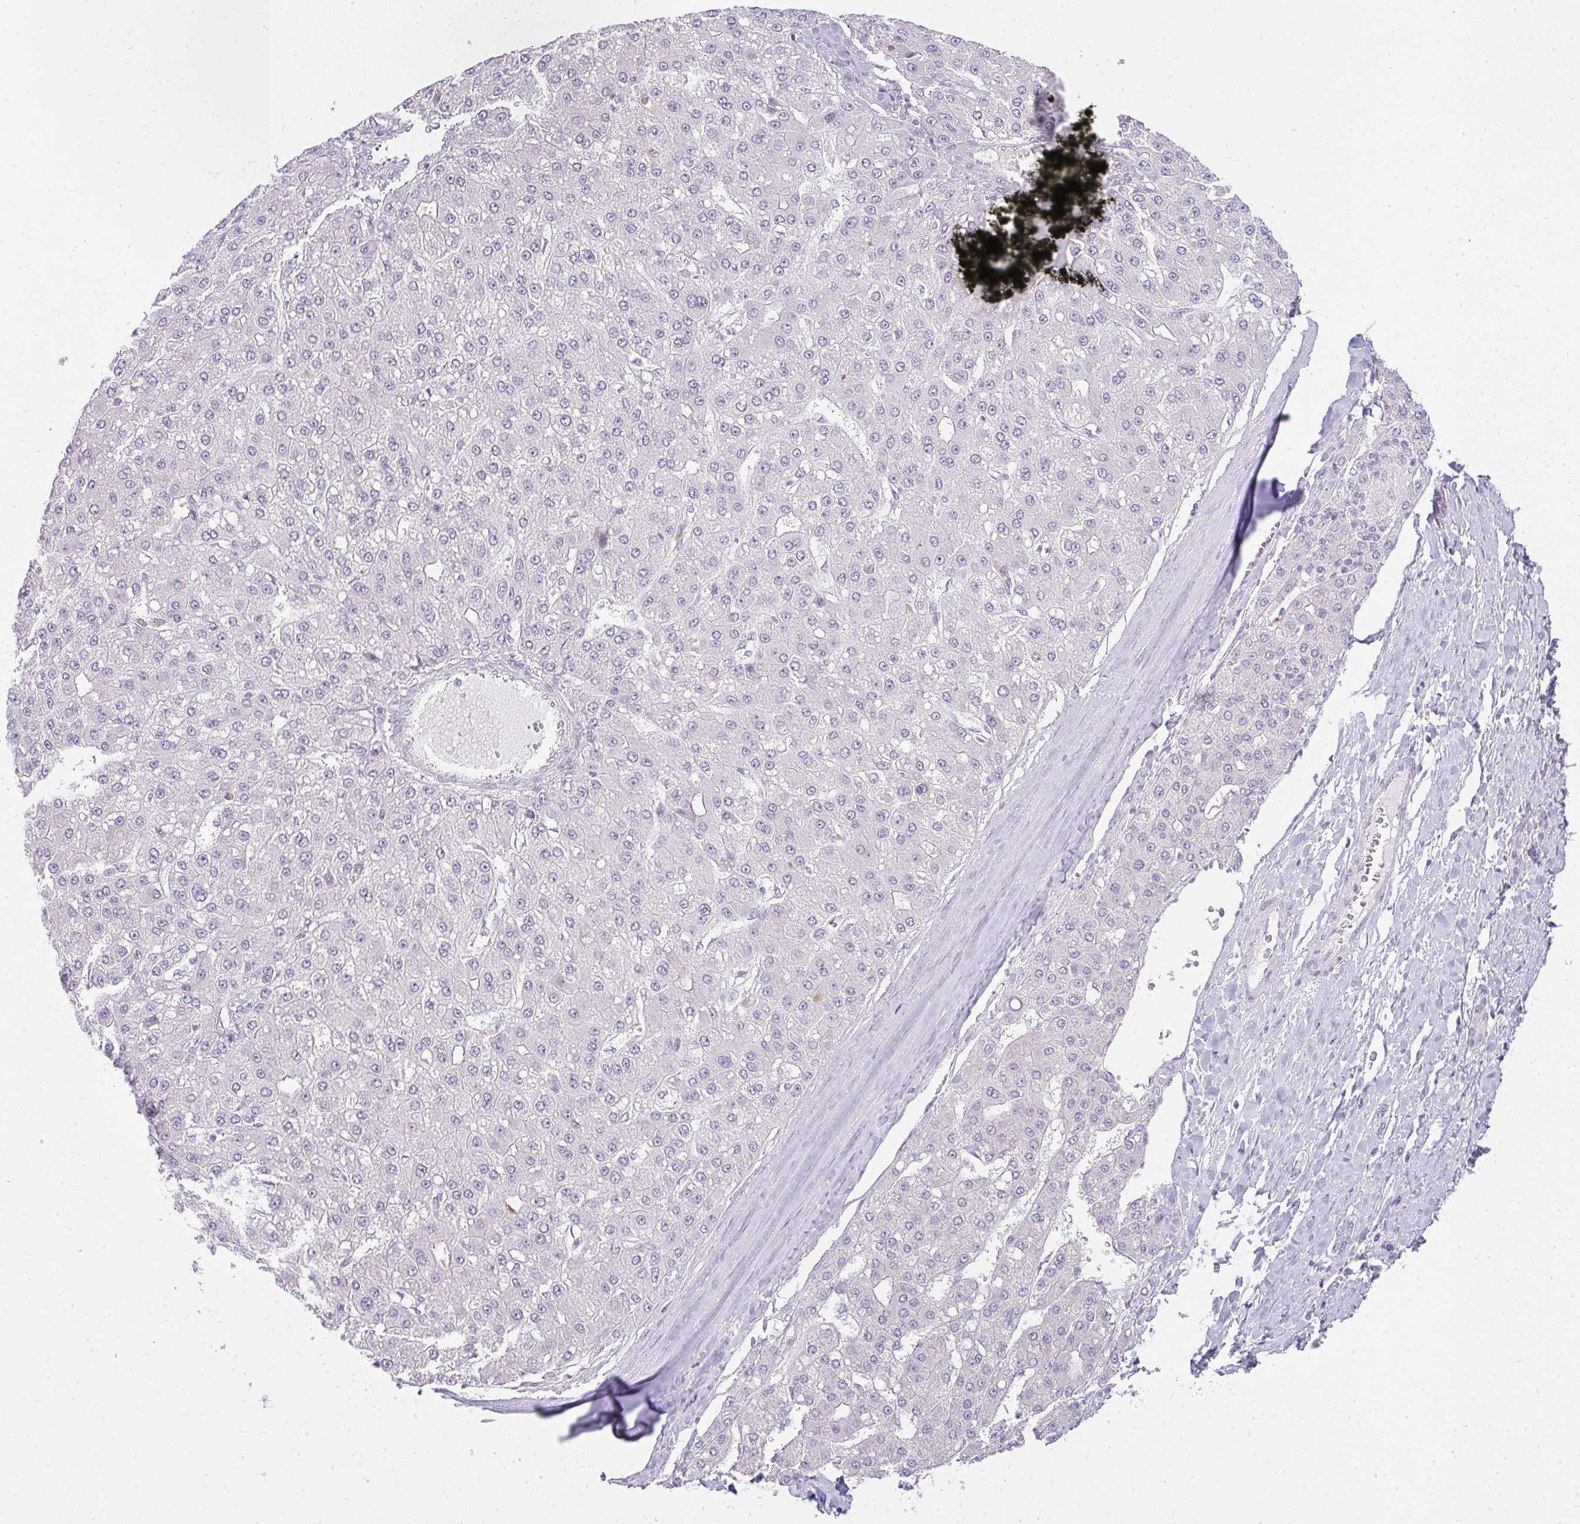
{"staining": {"intensity": "negative", "quantity": "none", "location": "none"}, "tissue": "liver cancer", "cell_type": "Tumor cells", "image_type": "cancer", "snomed": [{"axis": "morphology", "description": "Carcinoma, Hepatocellular, NOS"}, {"axis": "topography", "description": "Liver"}], "caption": "A high-resolution image shows immunohistochemistry (IHC) staining of liver hepatocellular carcinoma, which displays no significant staining in tumor cells.", "gene": "PPP1R3G", "patient": {"sex": "male", "age": 67}}